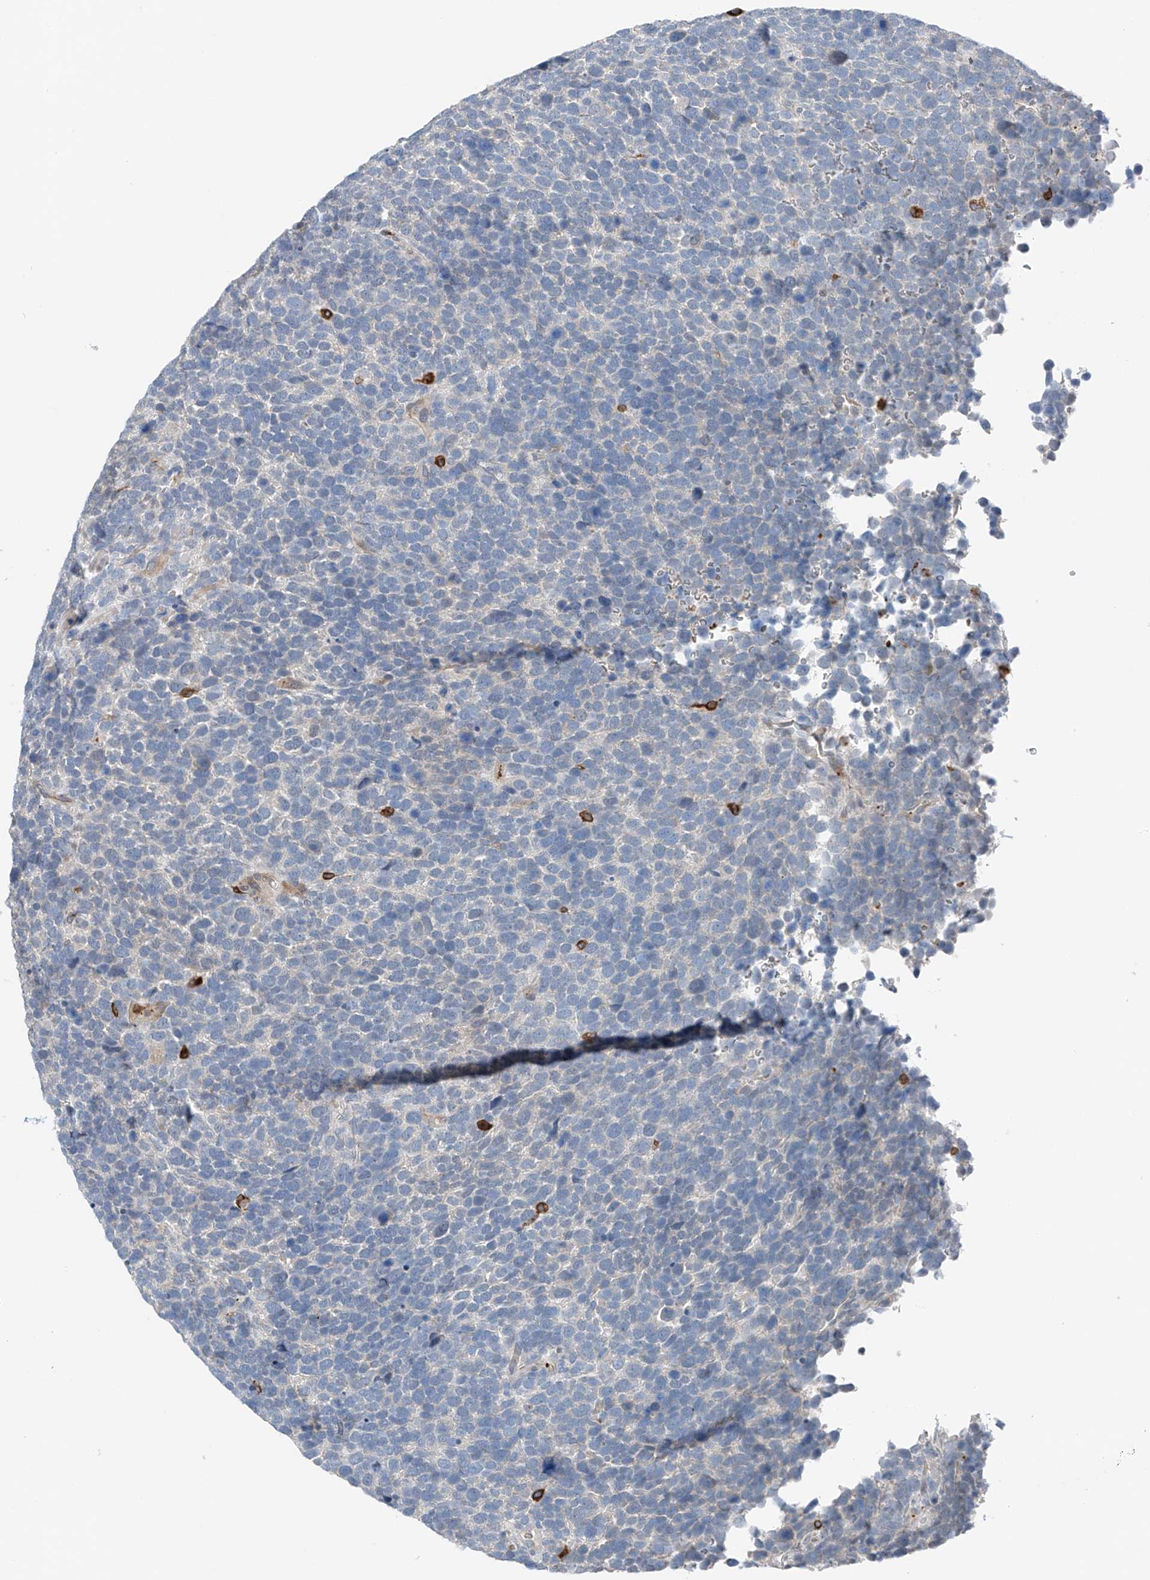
{"staining": {"intensity": "negative", "quantity": "none", "location": "none"}, "tissue": "urothelial cancer", "cell_type": "Tumor cells", "image_type": "cancer", "snomed": [{"axis": "morphology", "description": "Urothelial carcinoma, High grade"}, {"axis": "topography", "description": "Urinary bladder"}], "caption": "High magnification brightfield microscopy of urothelial carcinoma (high-grade) stained with DAB (3,3'-diaminobenzidine) (brown) and counterstained with hematoxylin (blue): tumor cells show no significant staining. (Immunohistochemistry (ihc), brightfield microscopy, high magnification).", "gene": "TBXAS1", "patient": {"sex": "female", "age": 82}}